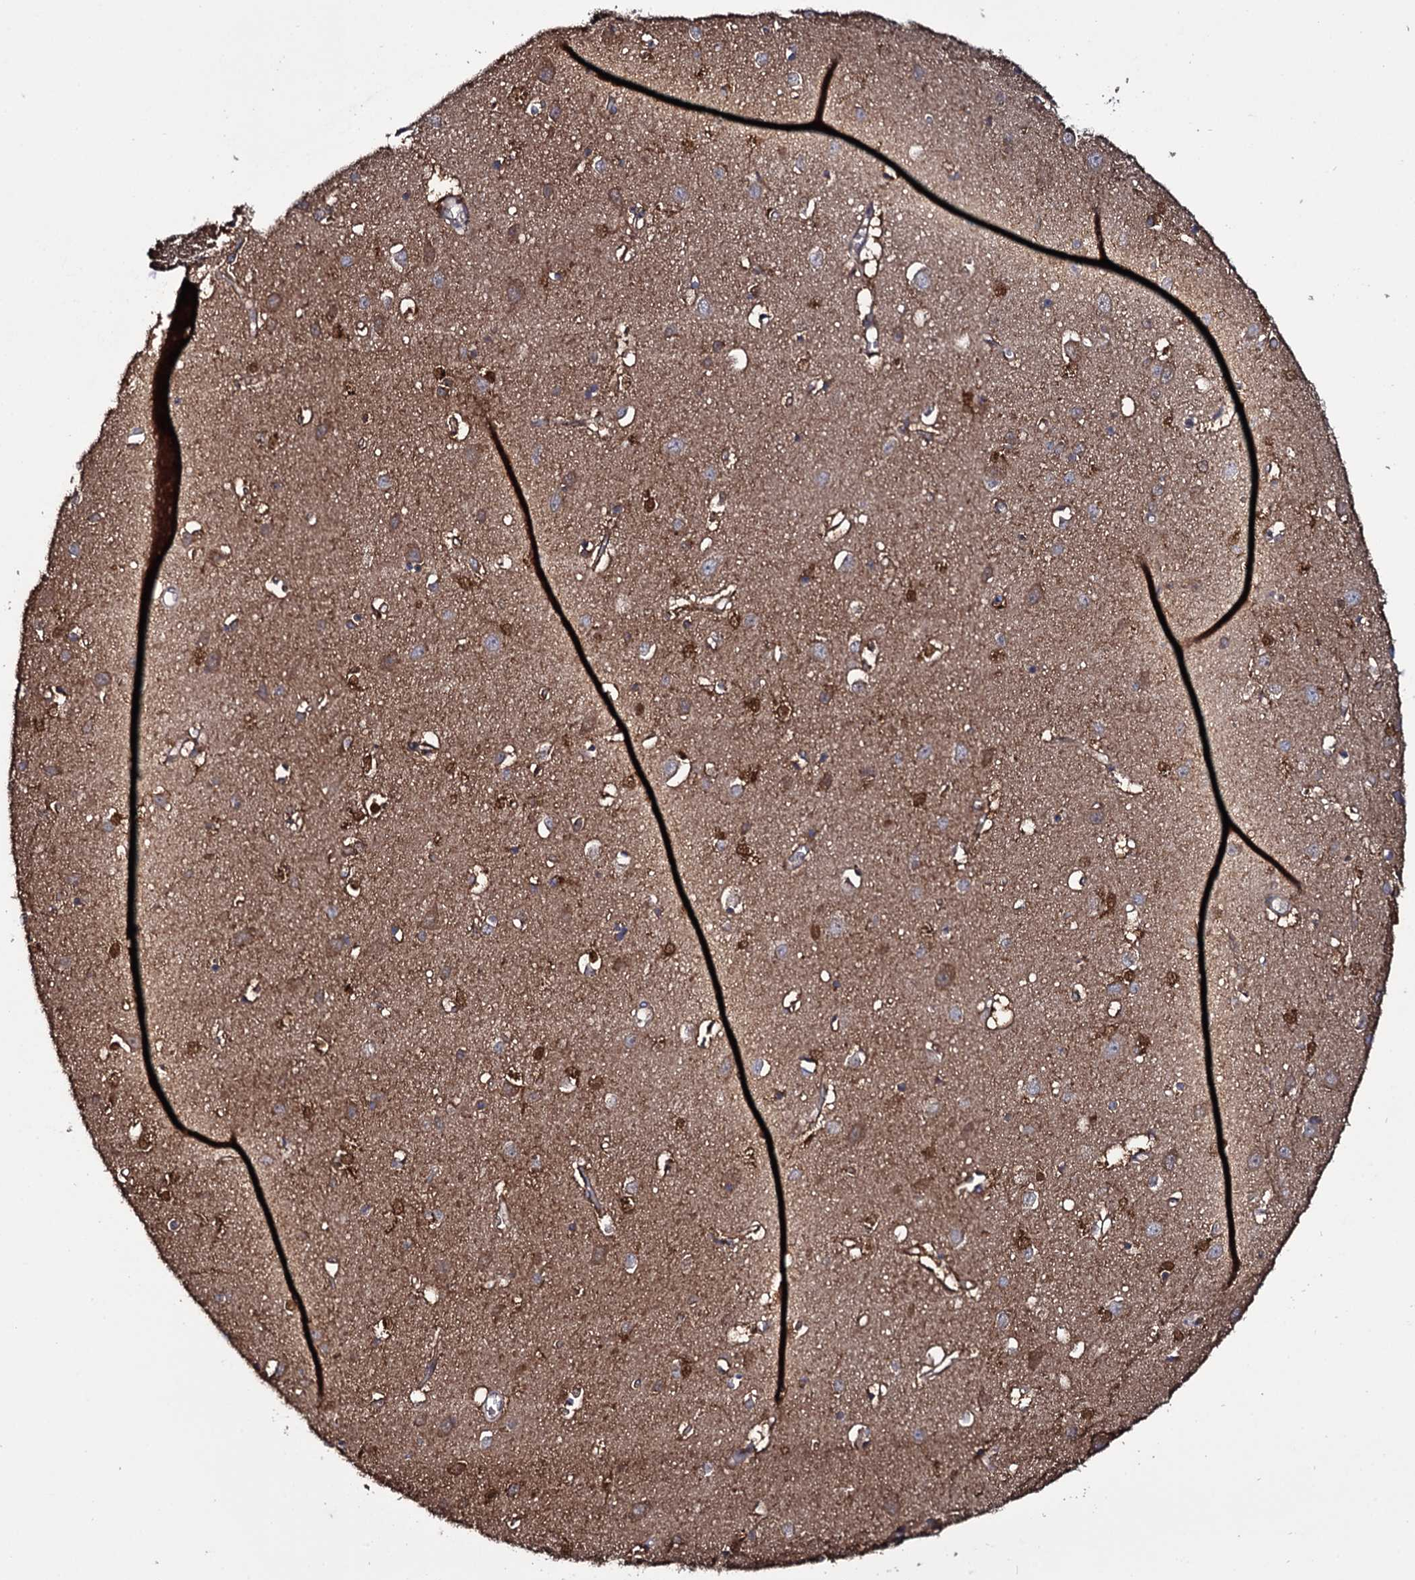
{"staining": {"intensity": "strong", "quantity": "25%-75%", "location": "cytoplasmic/membranous"}, "tissue": "cerebral cortex", "cell_type": "Endothelial cells", "image_type": "normal", "snomed": [{"axis": "morphology", "description": "Normal tissue, NOS"}, {"axis": "topography", "description": "Cerebral cortex"}], "caption": "Endothelial cells show high levels of strong cytoplasmic/membranous staining in approximately 25%-75% of cells in normal human cerebral cortex.", "gene": "CRYL1", "patient": {"sex": "female", "age": 64}}